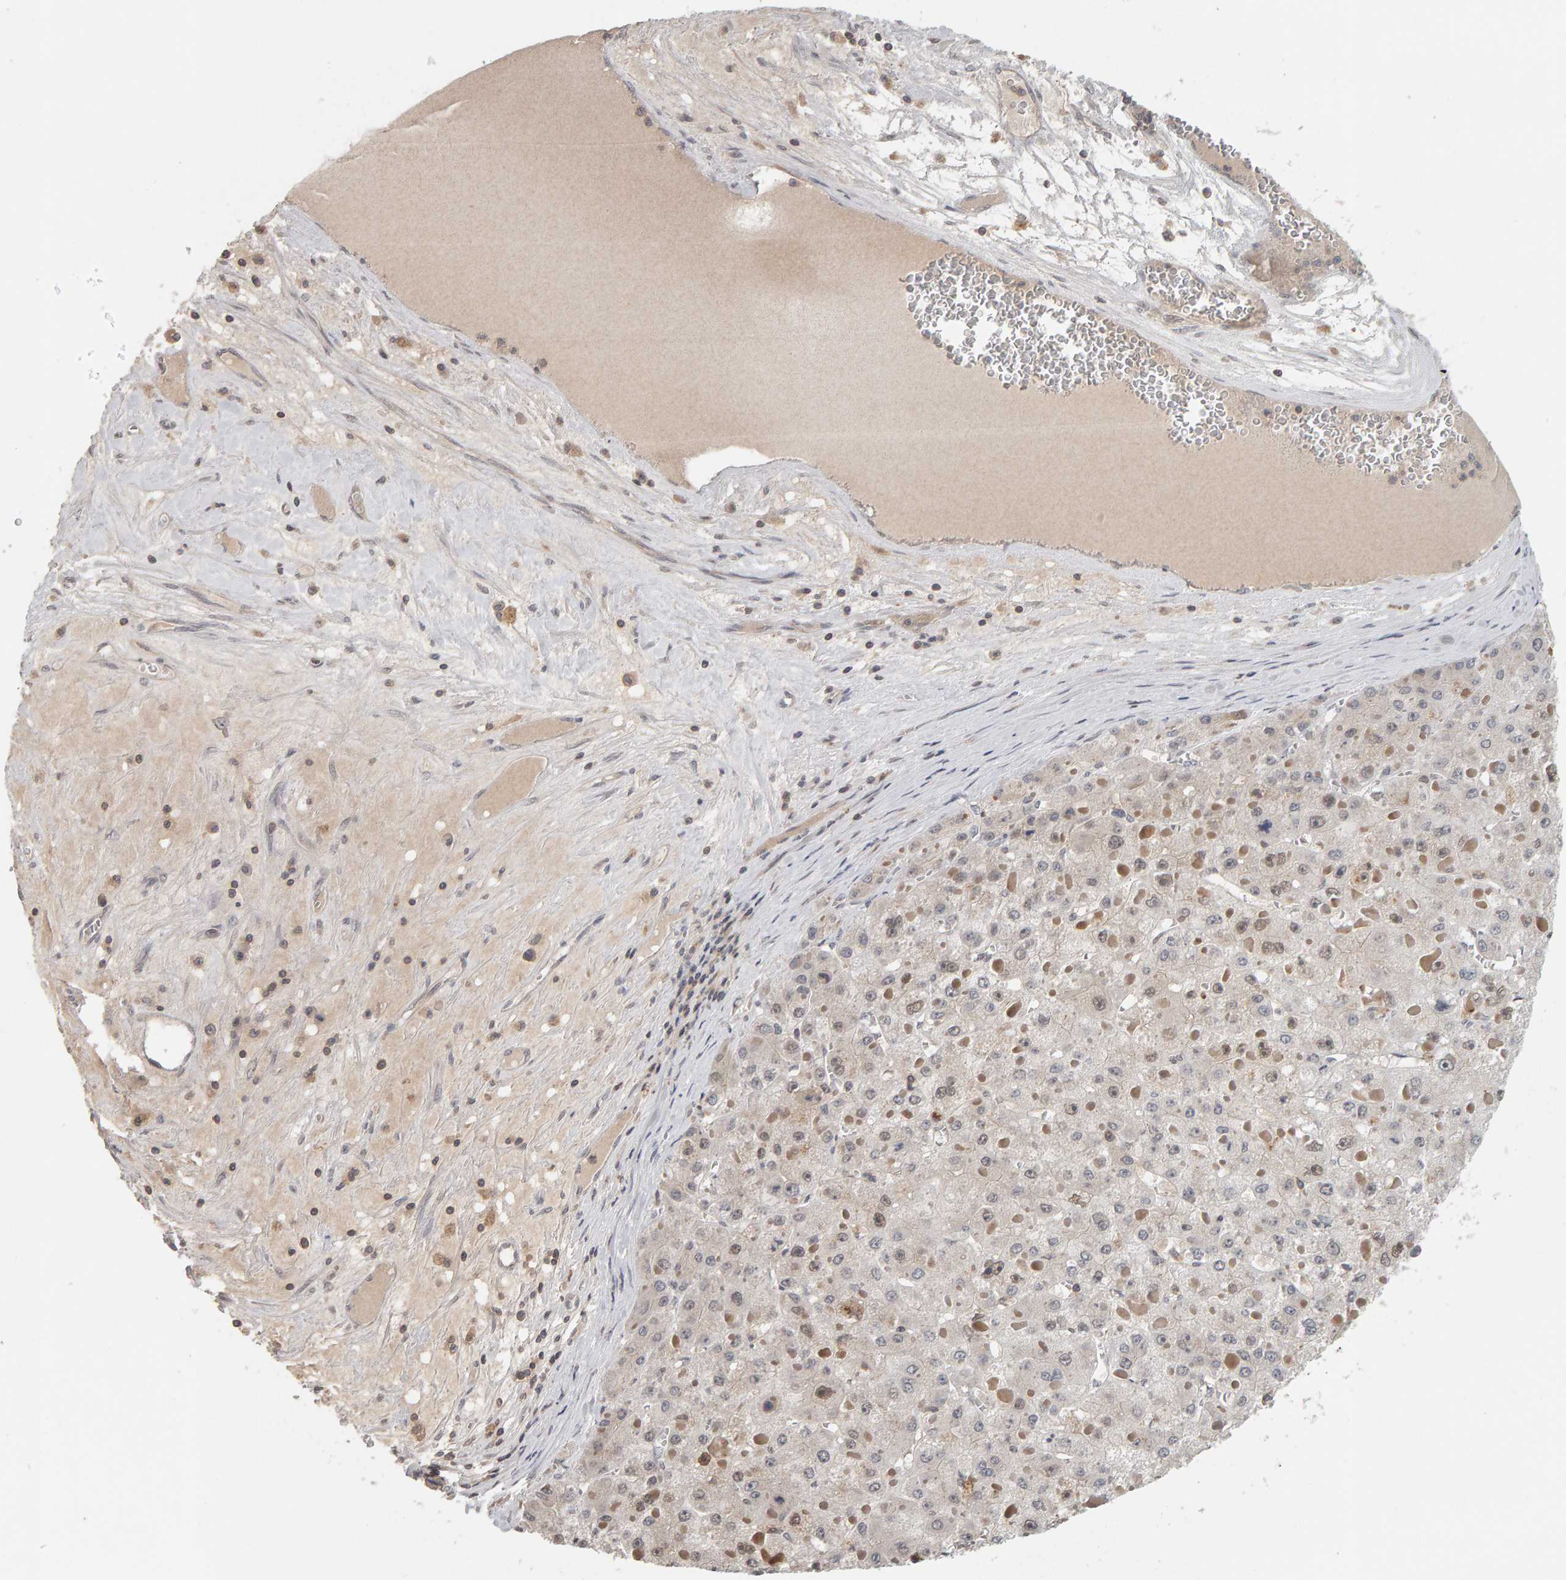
{"staining": {"intensity": "negative", "quantity": "none", "location": "none"}, "tissue": "liver cancer", "cell_type": "Tumor cells", "image_type": "cancer", "snomed": [{"axis": "morphology", "description": "Carcinoma, Hepatocellular, NOS"}, {"axis": "topography", "description": "Liver"}], "caption": "This is a photomicrograph of immunohistochemistry (IHC) staining of hepatocellular carcinoma (liver), which shows no staining in tumor cells. The staining is performed using DAB brown chromogen with nuclei counter-stained in using hematoxylin.", "gene": "TEFM", "patient": {"sex": "female", "age": 73}}